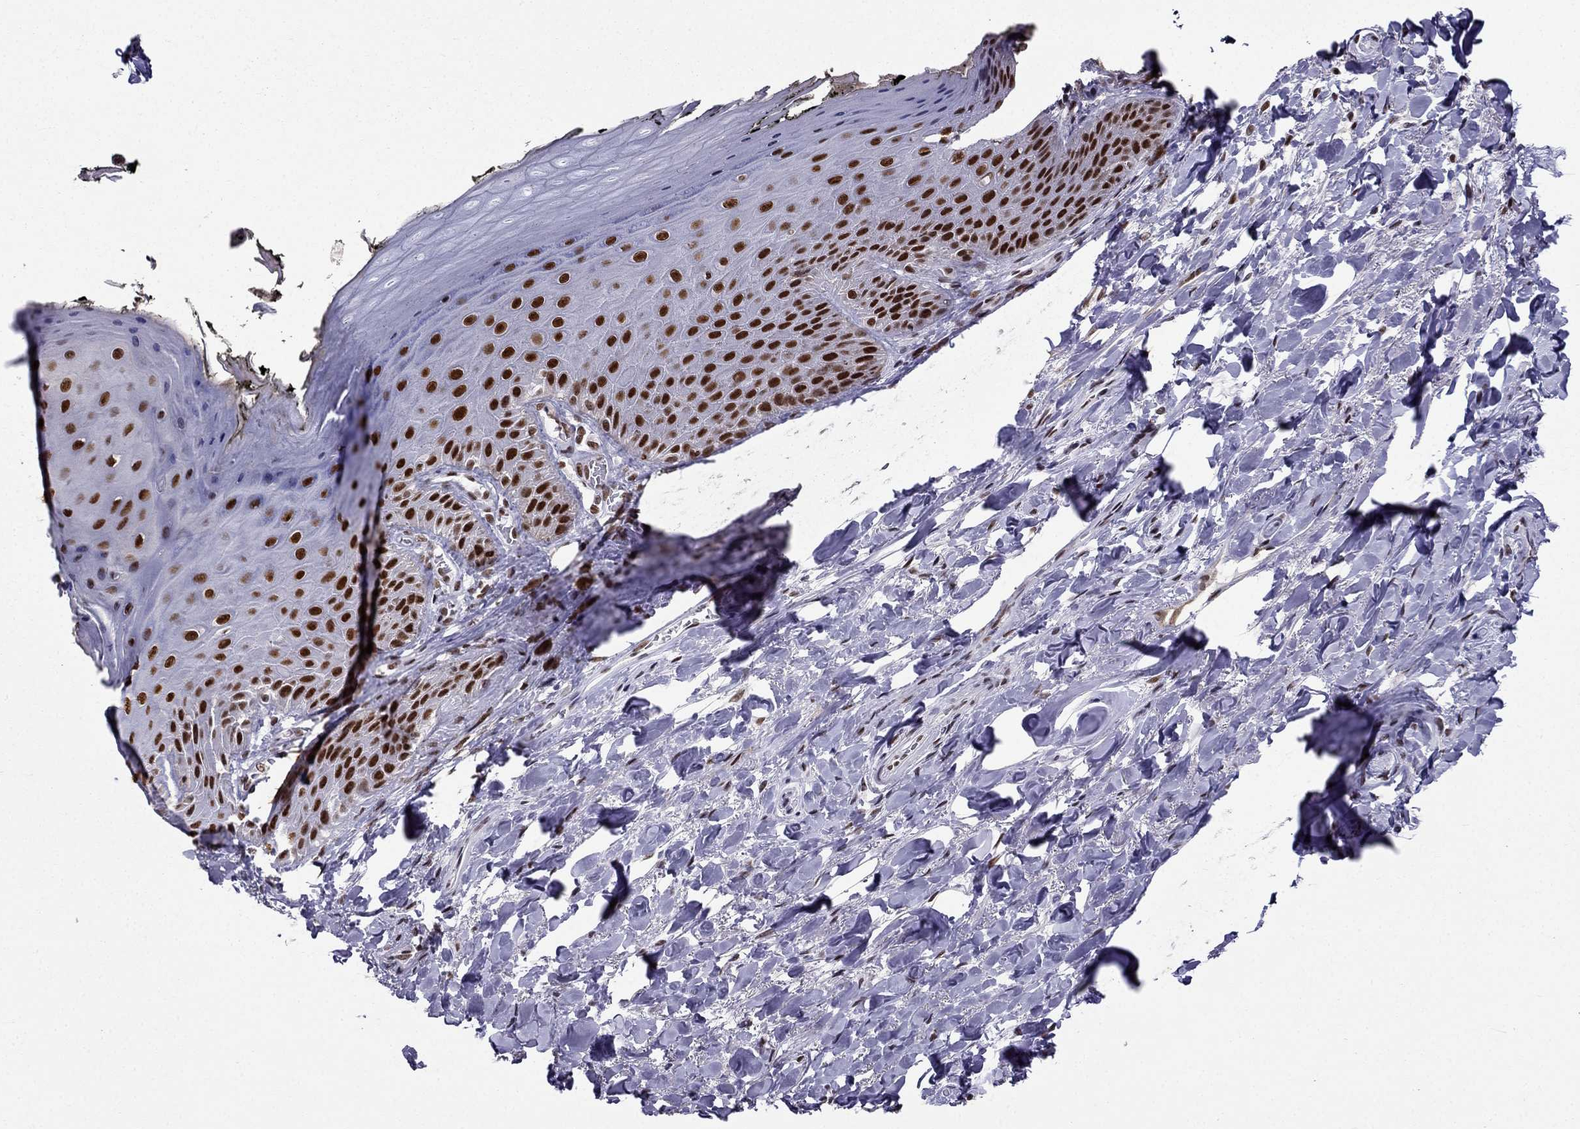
{"staining": {"intensity": "strong", "quantity": "25%-75%", "location": "nuclear"}, "tissue": "skin", "cell_type": "Epidermal cells", "image_type": "normal", "snomed": [{"axis": "morphology", "description": "Normal tissue, NOS"}, {"axis": "topography", "description": "Anal"}, {"axis": "topography", "description": "Peripheral nerve tissue"}], "caption": "Immunohistochemistry (IHC) (DAB) staining of benign human skin displays strong nuclear protein positivity in approximately 25%-75% of epidermal cells. (Brightfield microscopy of DAB IHC at high magnification).", "gene": "ZNF420", "patient": {"sex": "male", "age": 53}}